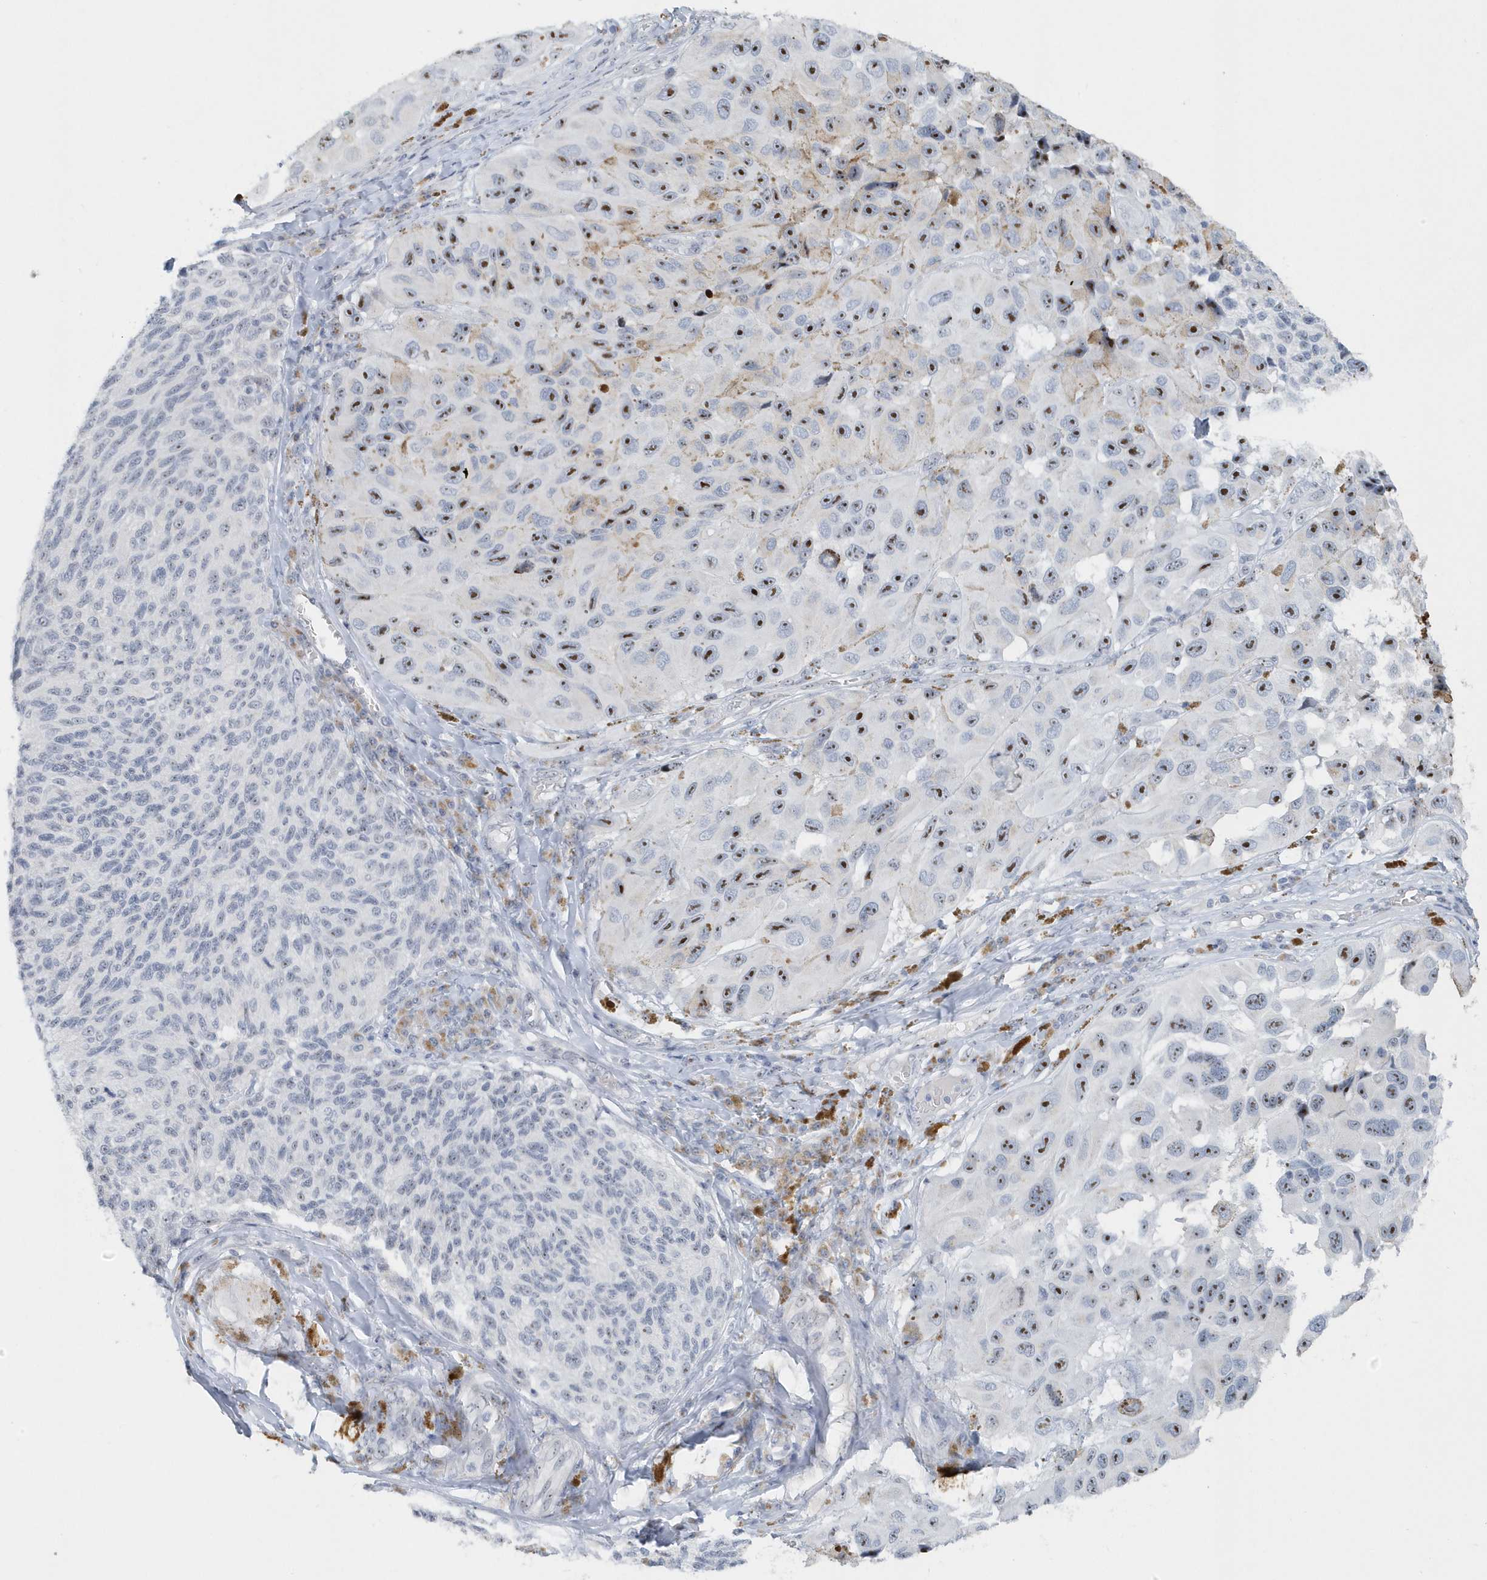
{"staining": {"intensity": "moderate", "quantity": "<25%", "location": "nuclear"}, "tissue": "melanoma", "cell_type": "Tumor cells", "image_type": "cancer", "snomed": [{"axis": "morphology", "description": "Malignant melanoma, NOS"}, {"axis": "topography", "description": "Skin"}], "caption": "IHC staining of melanoma, which displays low levels of moderate nuclear positivity in approximately <25% of tumor cells indicating moderate nuclear protein positivity. The staining was performed using DAB (3,3'-diaminobenzidine) (brown) for protein detection and nuclei were counterstained in hematoxylin (blue).", "gene": "RPF2", "patient": {"sex": "female", "age": 73}}